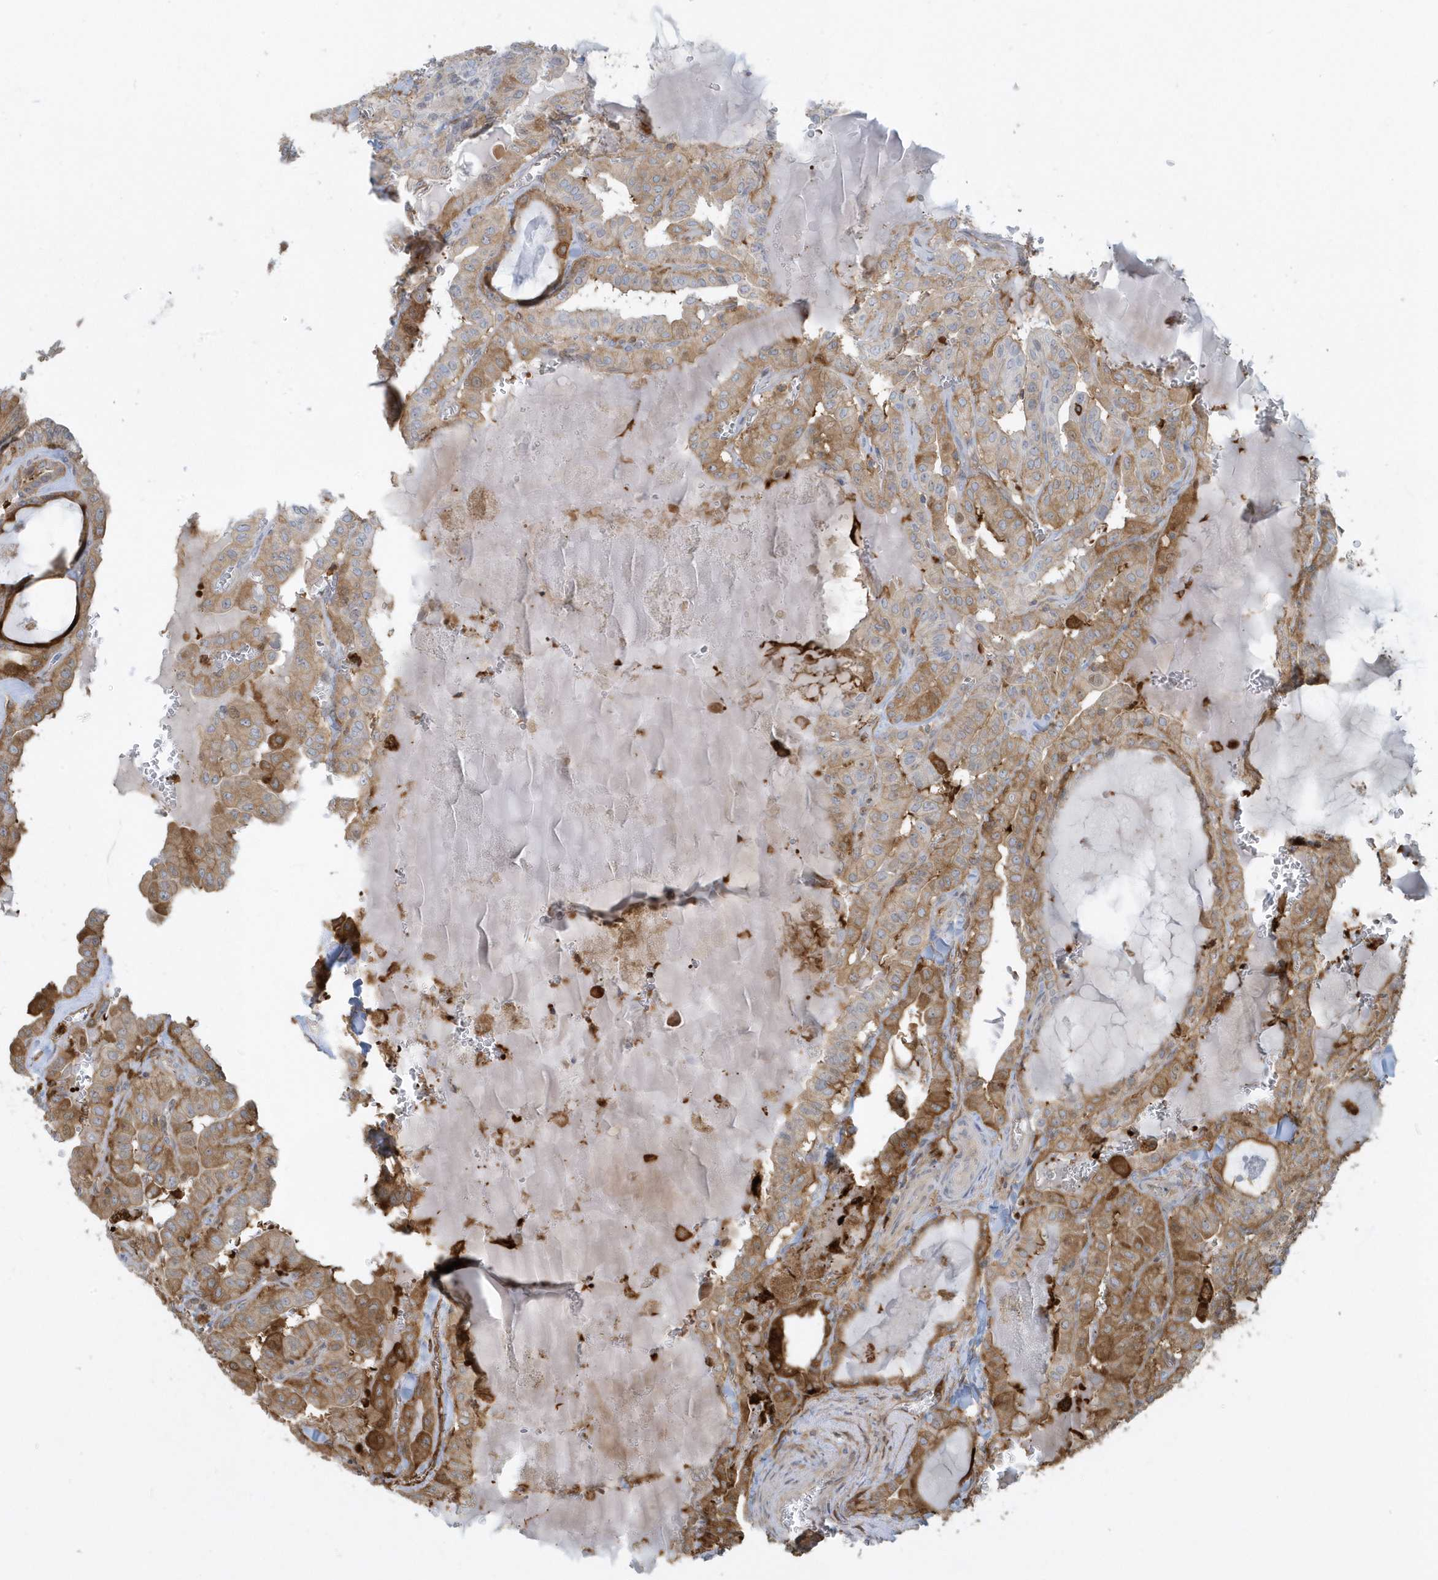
{"staining": {"intensity": "moderate", "quantity": ">75%", "location": "cytoplasmic/membranous"}, "tissue": "thyroid cancer", "cell_type": "Tumor cells", "image_type": "cancer", "snomed": [{"axis": "morphology", "description": "Papillary adenocarcinoma, NOS"}, {"axis": "topography", "description": "Thyroid gland"}], "caption": "Immunohistochemistry photomicrograph of neoplastic tissue: thyroid cancer (papillary adenocarcinoma) stained using IHC reveals medium levels of moderate protein expression localized specifically in the cytoplasmic/membranous of tumor cells, appearing as a cytoplasmic/membranous brown color.", "gene": "CLCN6", "patient": {"sex": "male", "age": 52}}